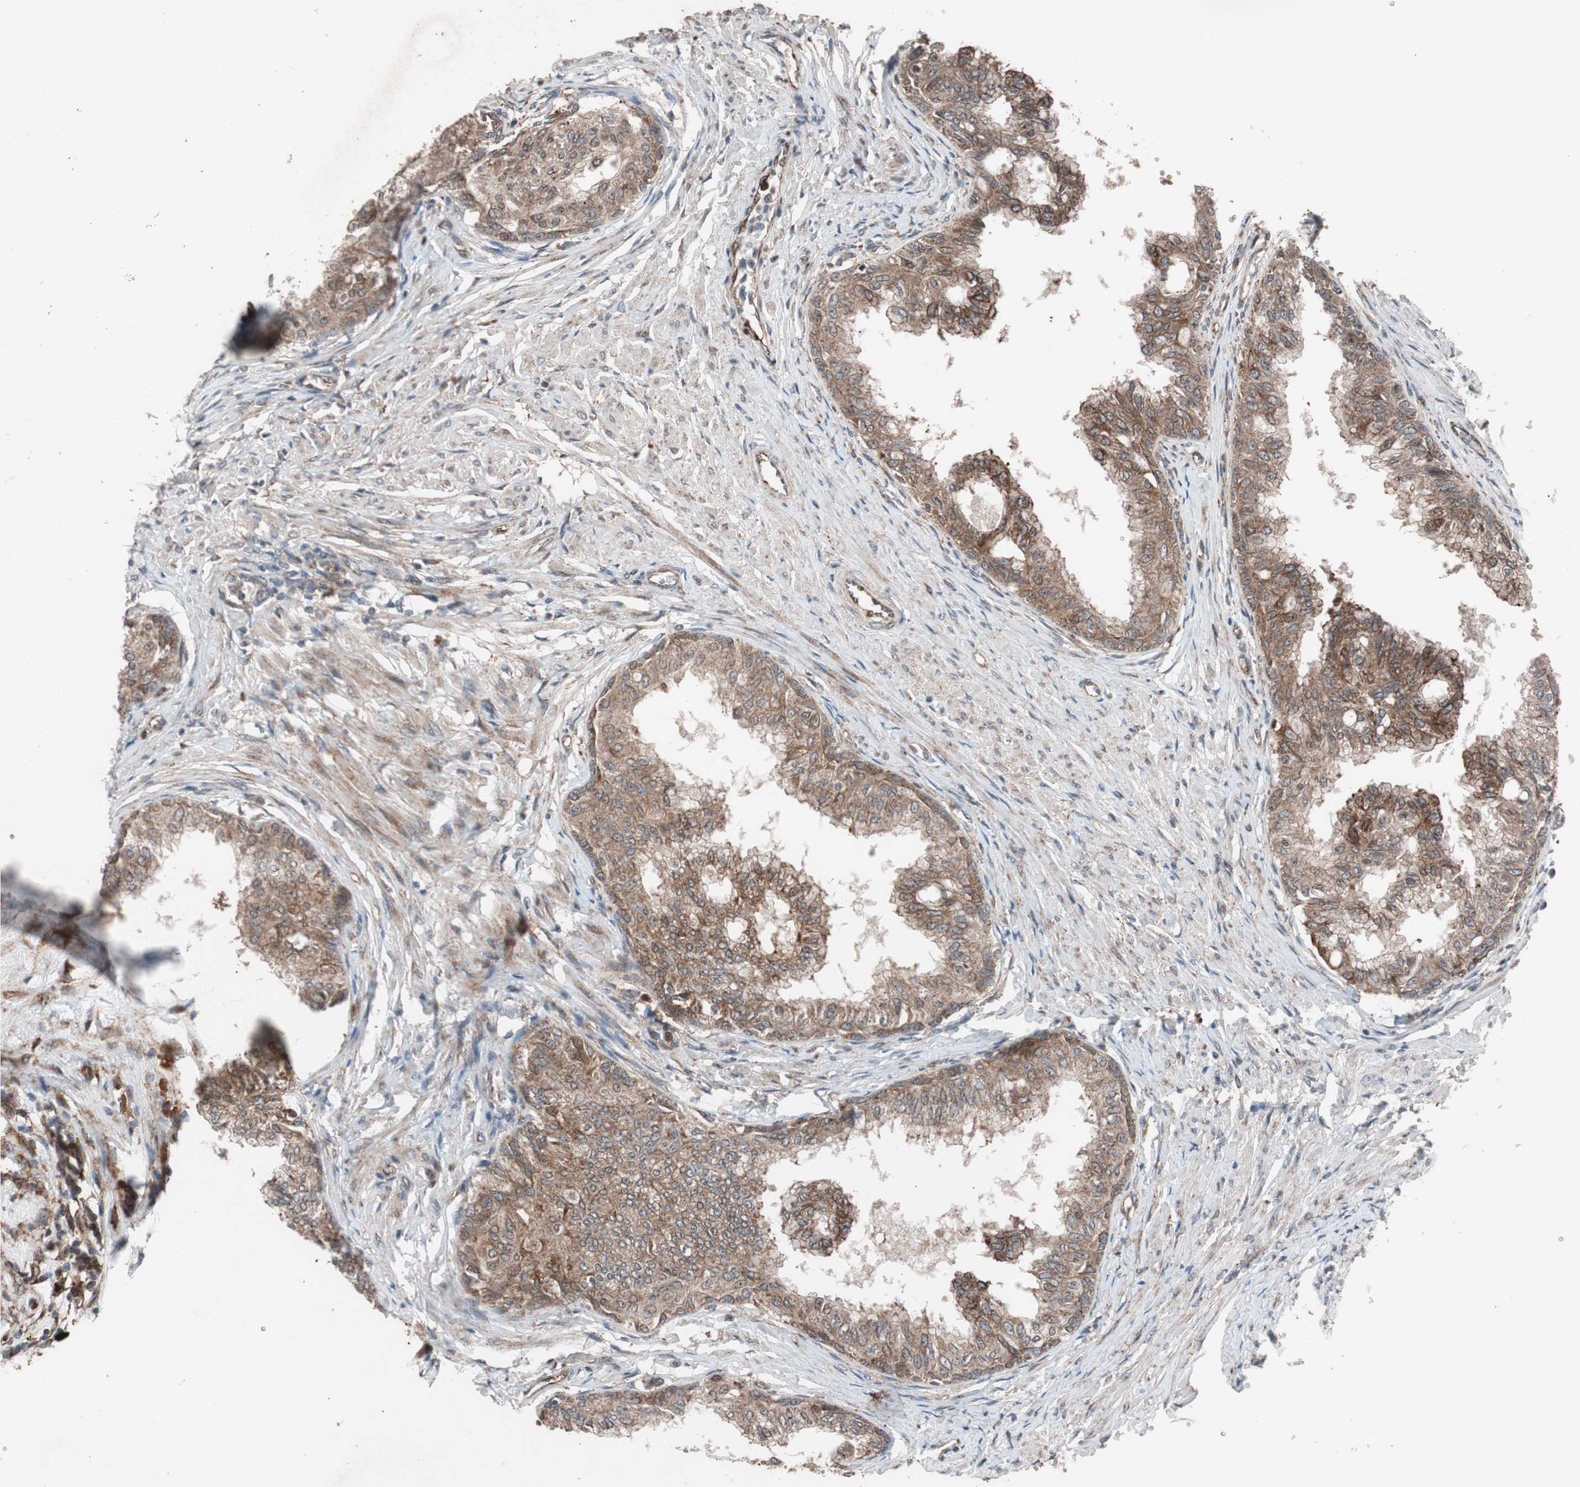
{"staining": {"intensity": "moderate", "quantity": ">75%", "location": "cytoplasmic/membranous"}, "tissue": "prostate", "cell_type": "Glandular cells", "image_type": "normal", "snomed": [{"axis": "morphology", "description": "Normal tissue, NOS"}, {"axis": "topography", "description": "Prostate"}, {"axis": "topography", "description": "Seminal veicle"}], "caption": "High-magnification brightfield microscopy of benign prostate stained with DAB (3,3'-diaminobenzidine) (brown) and counterstained with hematoxylin (blue). glandular cells exhibit moderate cytoplasmic/membranous staining is present in approximately>75% of cells.", "gene": "CCL14", "patient": {"sex": "male", "age": 60}}